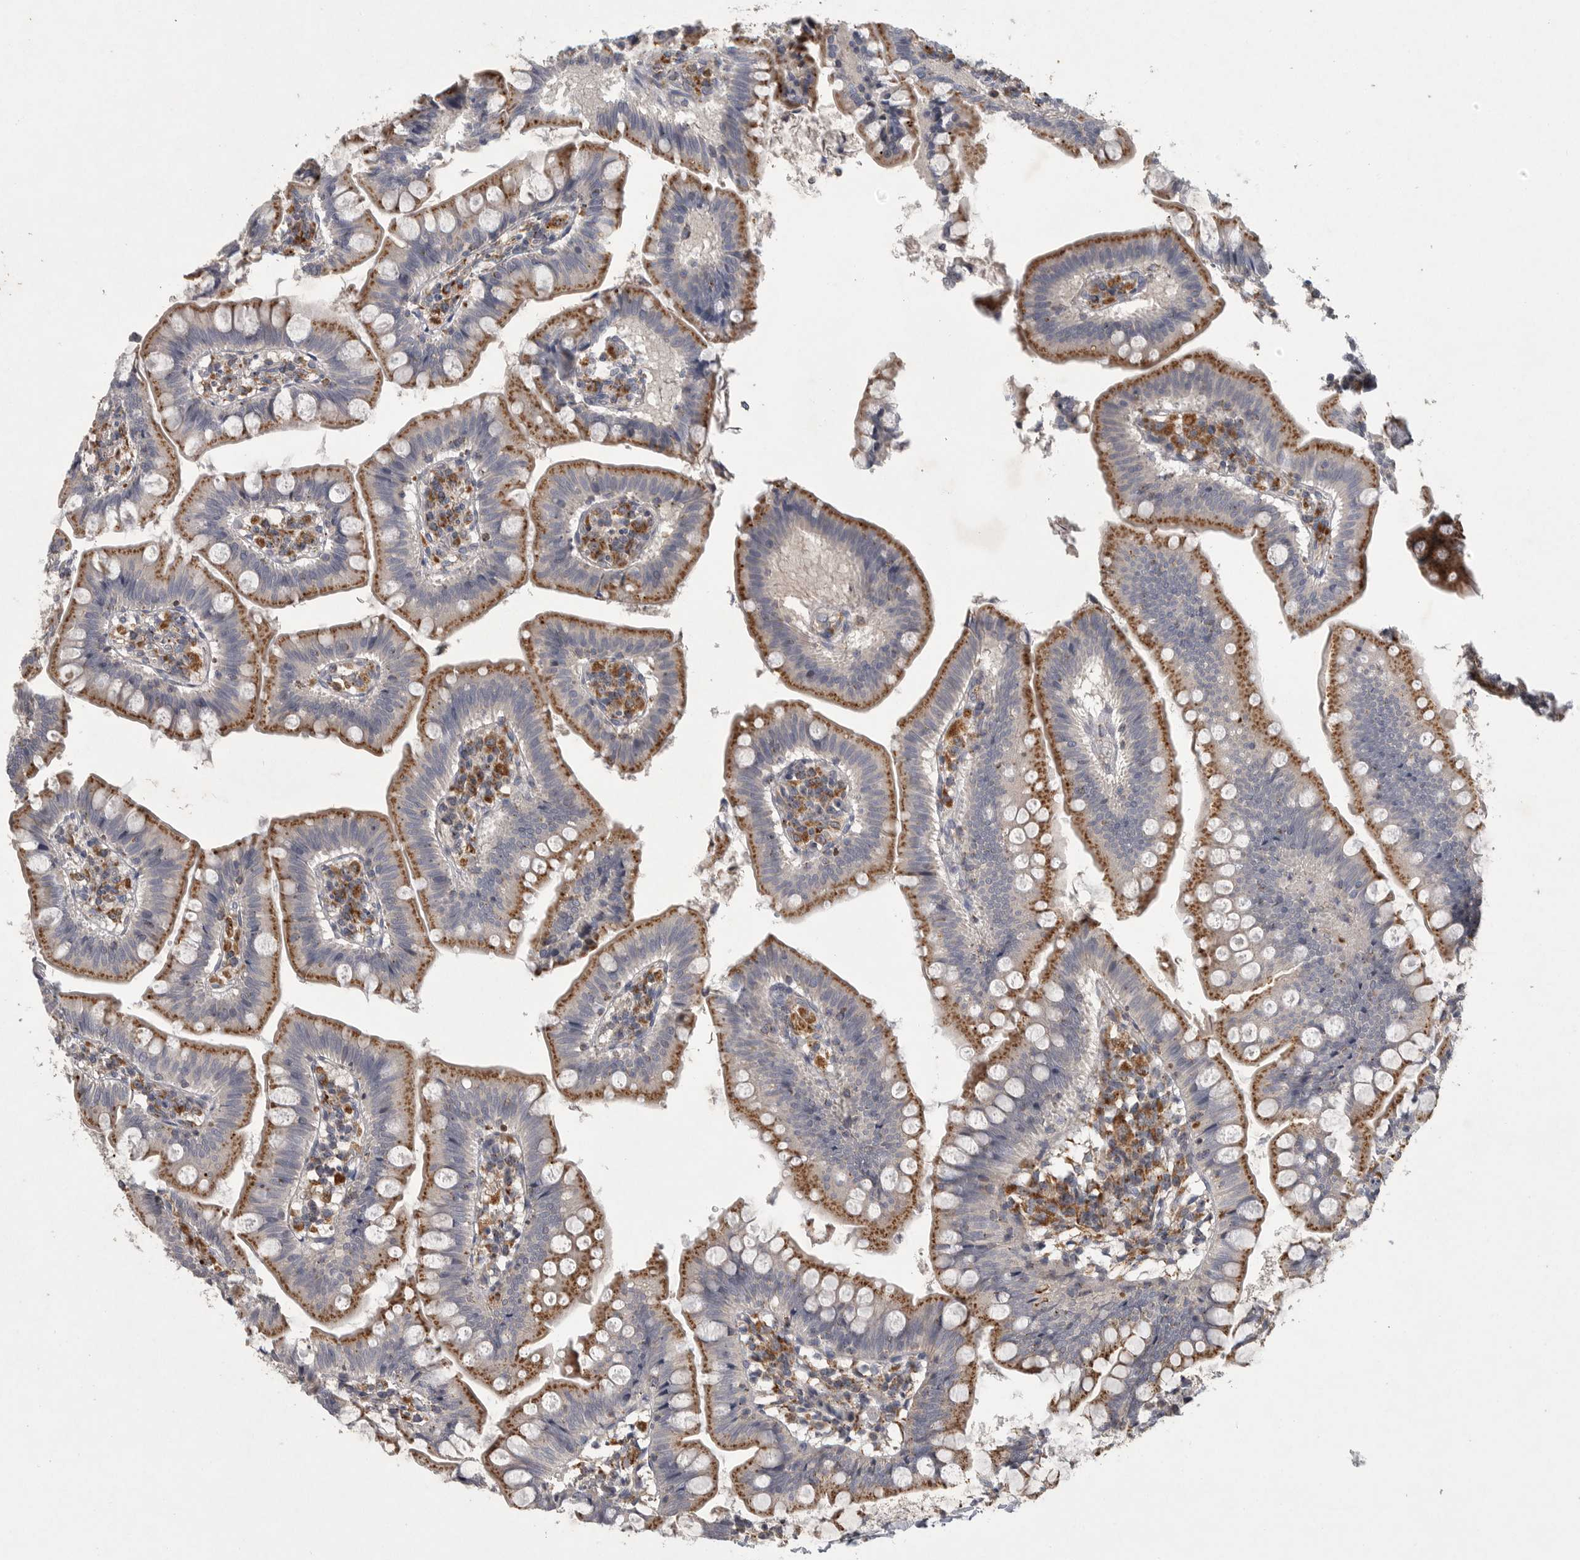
{"staining": {"intensity": "moderate", "quantity": ">75%", "location": "cytoplasmic/membranous"}, "tissue": "small intestine", "cell_type": "Glandular cells", "image_type": "normal", "snomed": [{"axis": "morphology", "description": "Normal tissue, NOS"}, {"axis": "topography", "description": "Small intestine"}], "caption": "Protein analysis of normal small intestine demonstrates moderate cytoplasmic/membranous positivity in approximately >75% of glandular cells.", "gene": "LAMTOR3", "patient": {"sex": "male", "age": 7}}